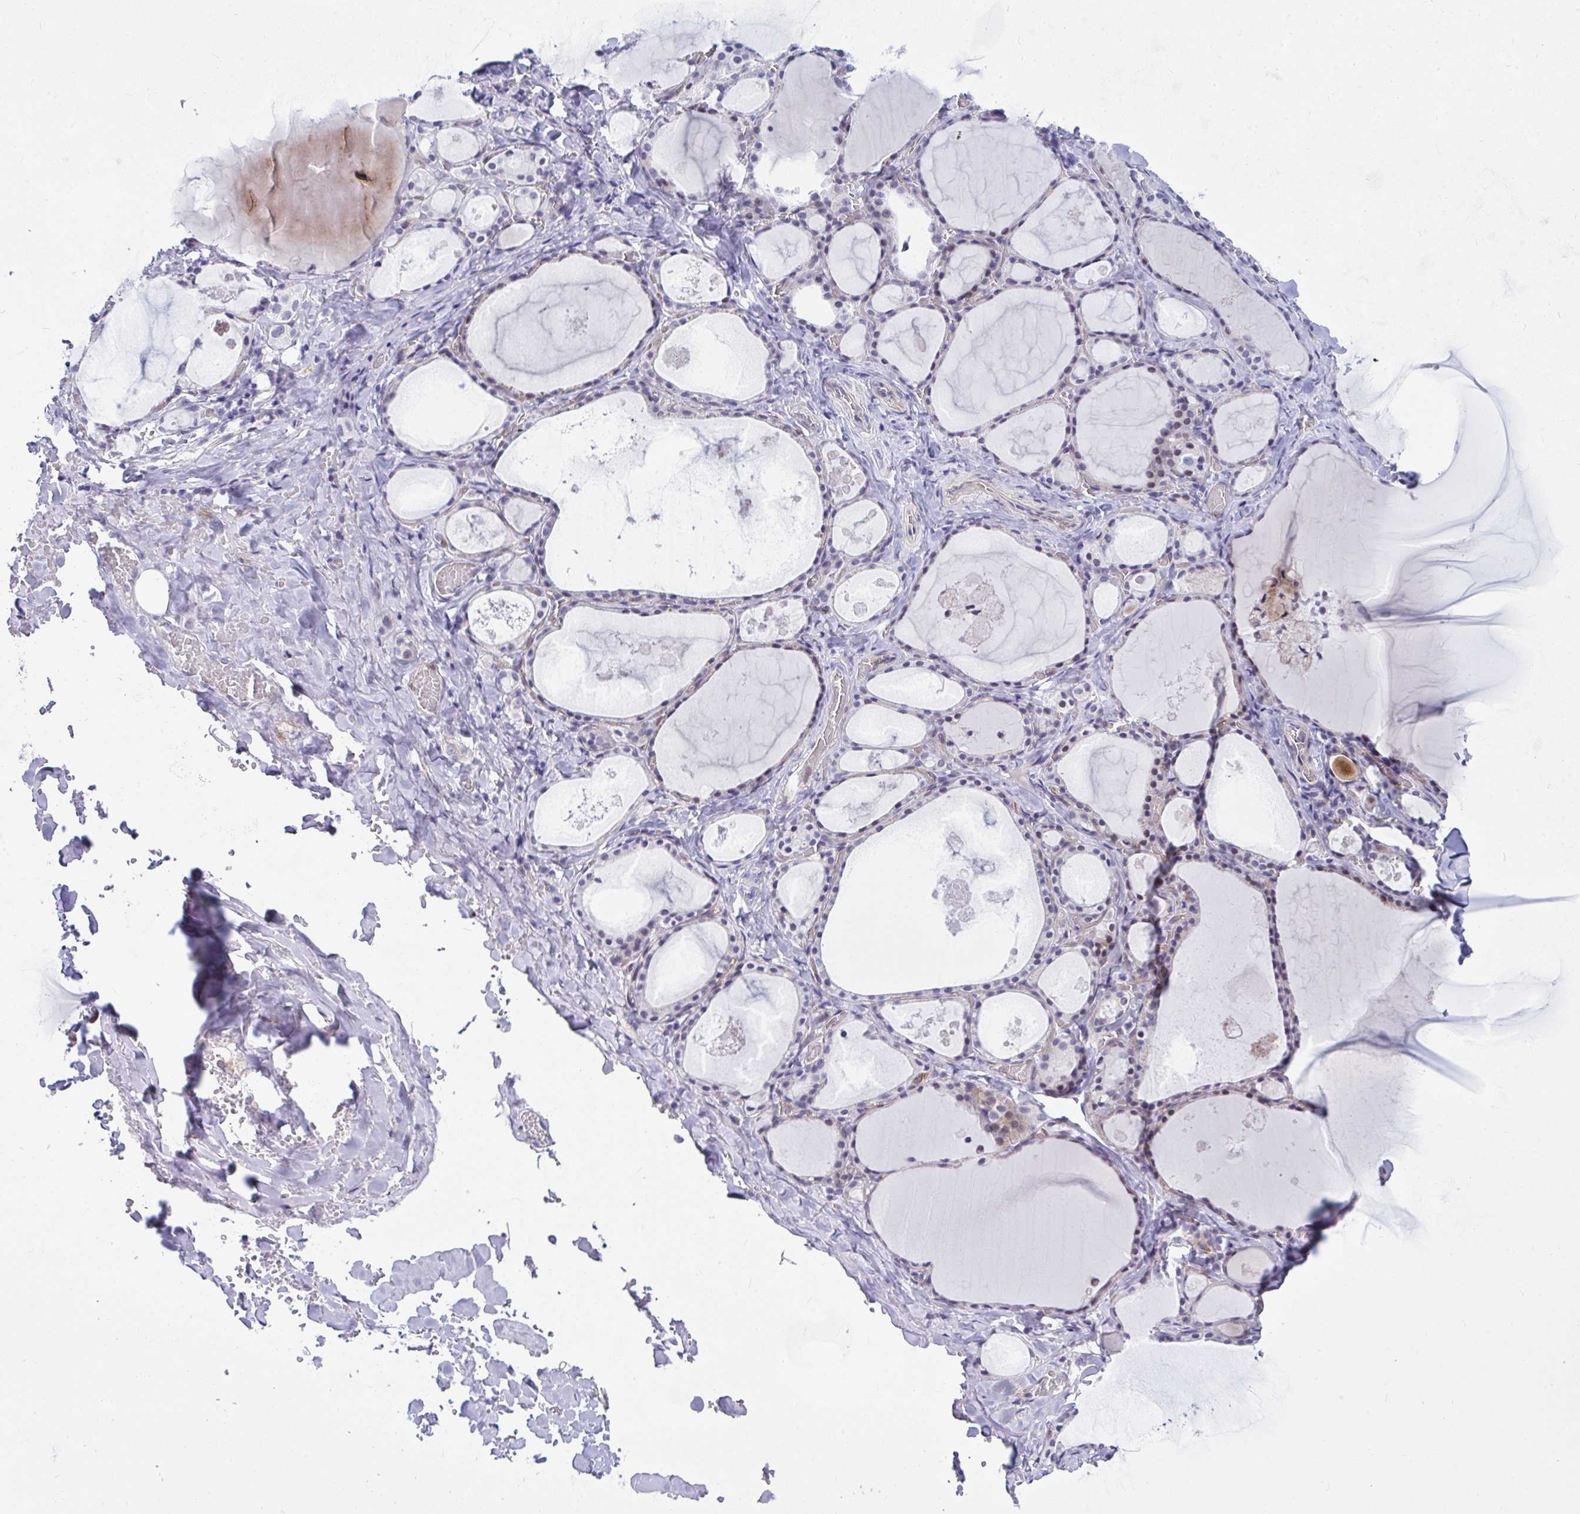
{"staining": {"intensity": "negative", "quantity": "none", "location": "none"}, "tissue": "thyroid gland", "cell_type": "Glandular cells", "image_type": "normal", "snomed": [{"axis": "morphology", "description": "Normal tissue, NOS"}, {"axis": "topography", "description": "Thyroid gland"}], "caption": "This micrograph is of unremarkable thyroid gland stained with immunohistochemistry (IHC) to label a protein in brown with the nuclei are counter-stained blue. There is no expression in glandular cells.", "gene": "NFXL1", "patient": {"sex": "male", "age": 56}}